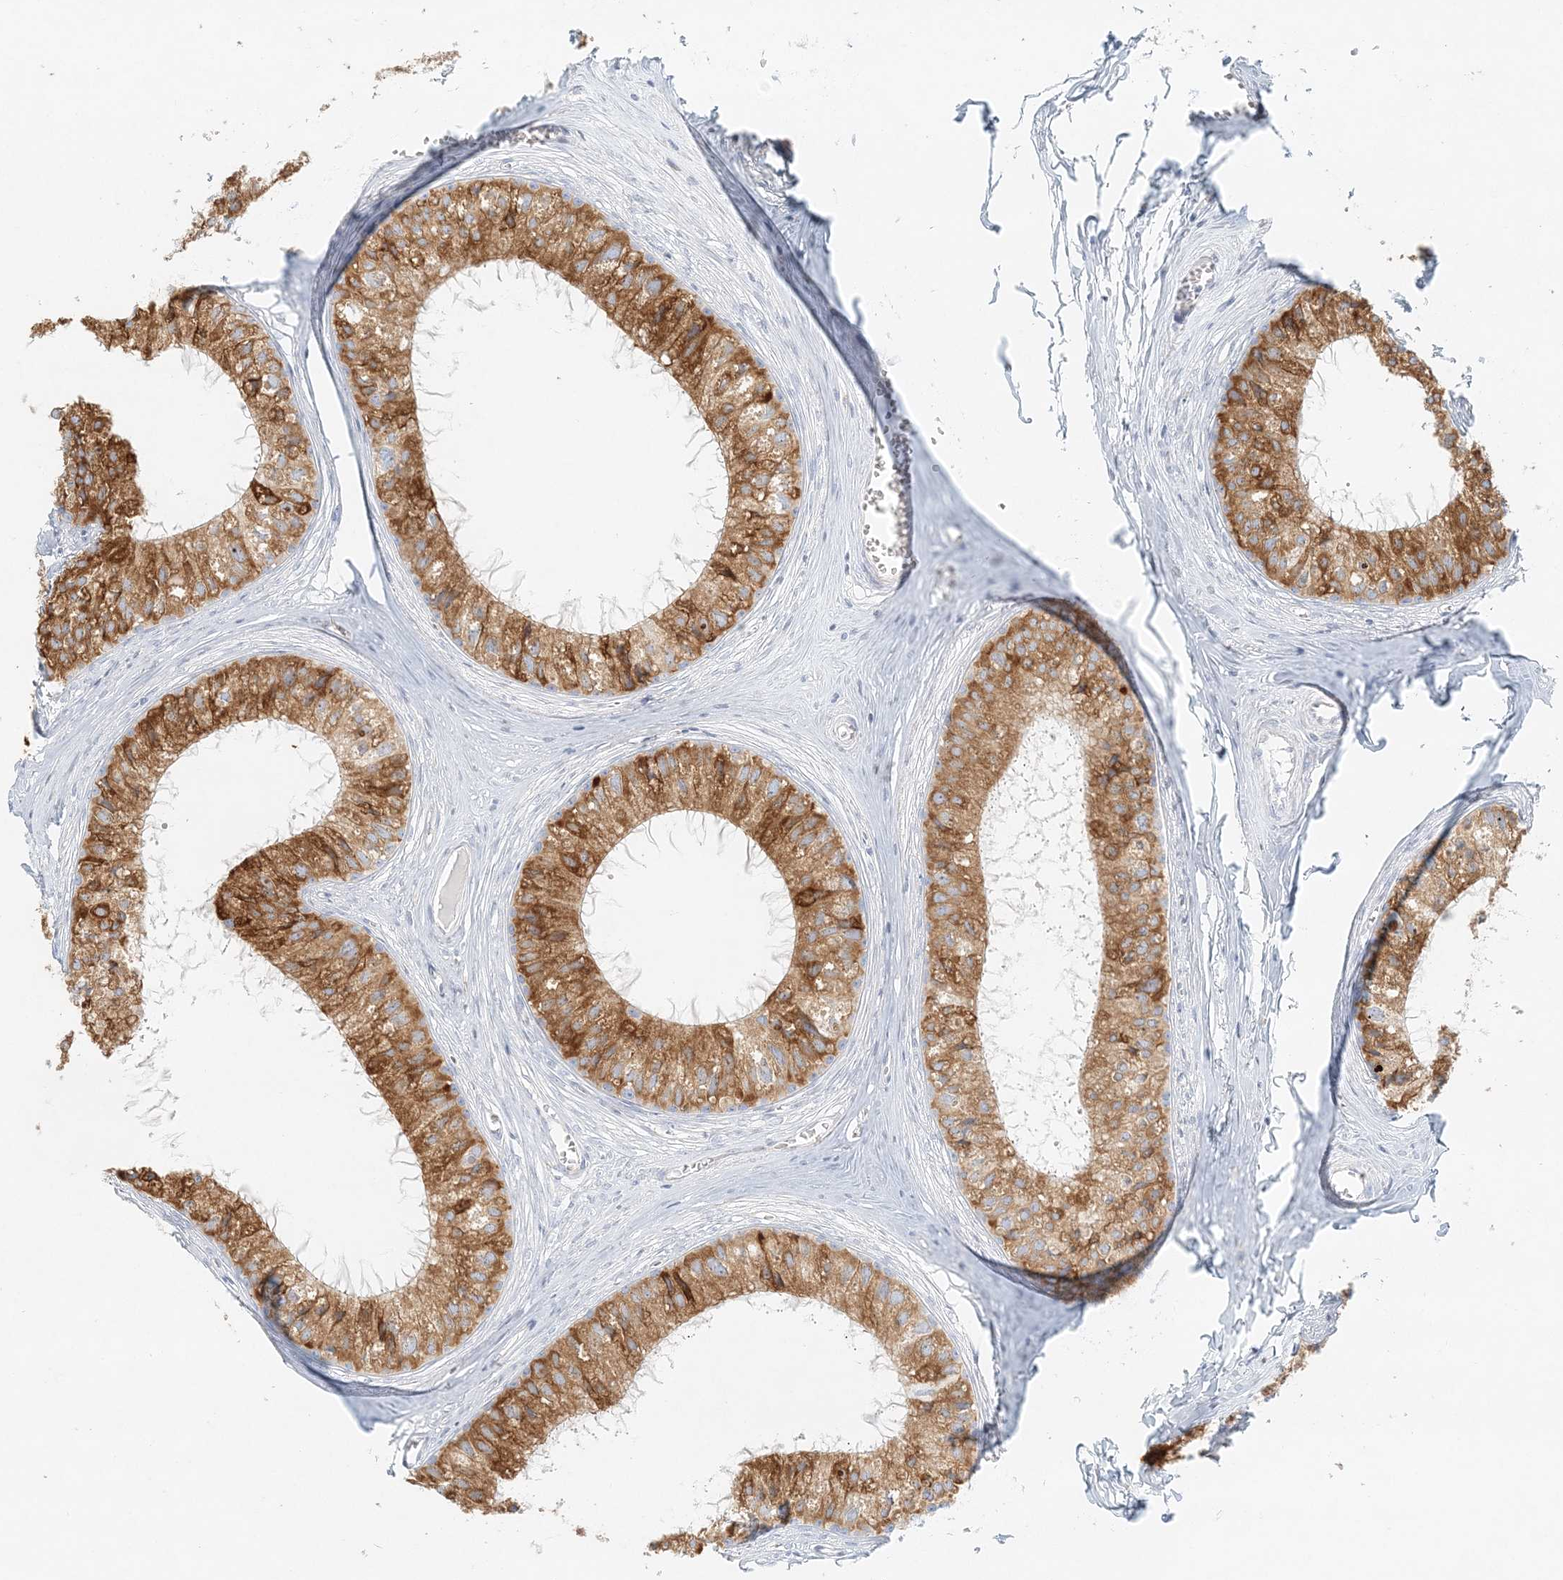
{"staining": {"intensity": "strong", "quantity": ">75%", "location": "cytoplasmic/membranous"}, "tissue": "epididymis", "cell_type": "Glandular cells", "image_type": "normal", "snomed": [{"axis": "morphology", "description": "Normal tissue, NOS"}, {"axis": "topography", "description": "Epididymis"}], "caption": "Immunohistochemistry (IHC) of normal epididymis displays high levels of strong cytoplasmic/membranous positivity in about >75% of glandular cells. (DAB (3,3'-diaminobenzidine) IHC with brightfield microscopy, high magnification).", "gene": "STK11IP", "patient": {"sex": "male", "age": 36}}